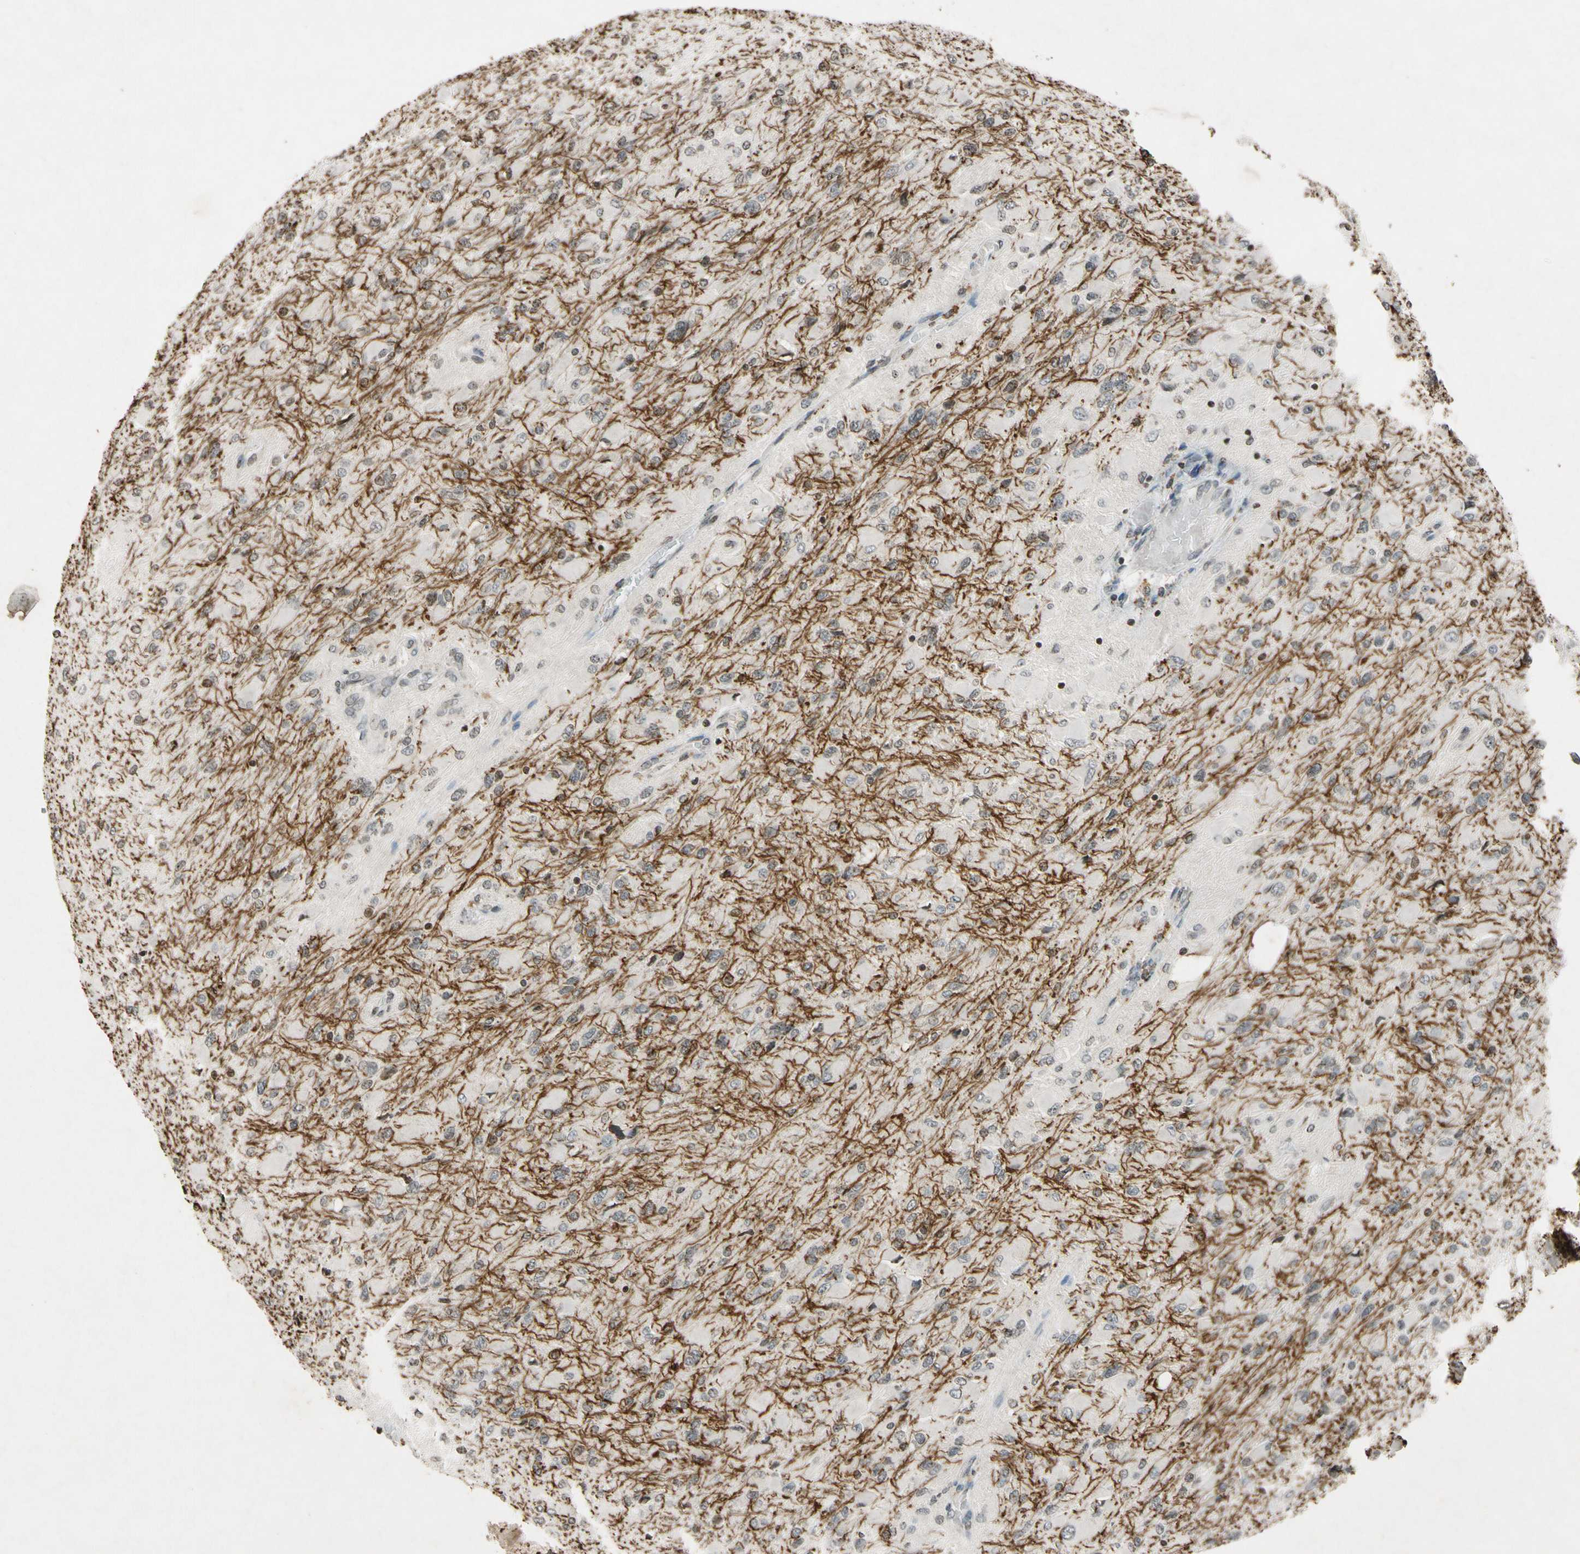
{"staining": {"intensity": "moderate", "quantity": ">75%", "location": "cytoplasmic/membranous"}, "tissue": "glioma", "cell_type": "Tumor cells", "image_type": "cancer", "snomed": [{"axis": "morphology", "description": "Glioma, malignant, High grade"}, {"axis": "topography", "description": "Cerebral cortex"}], "caption": "The immunohistochemical stain highlights moderate cytoplasmic/membranous staining in tumor cells of glioma tissue.", "gene": "CLDN11", "patient": {"sex": "female", "age": 36}}